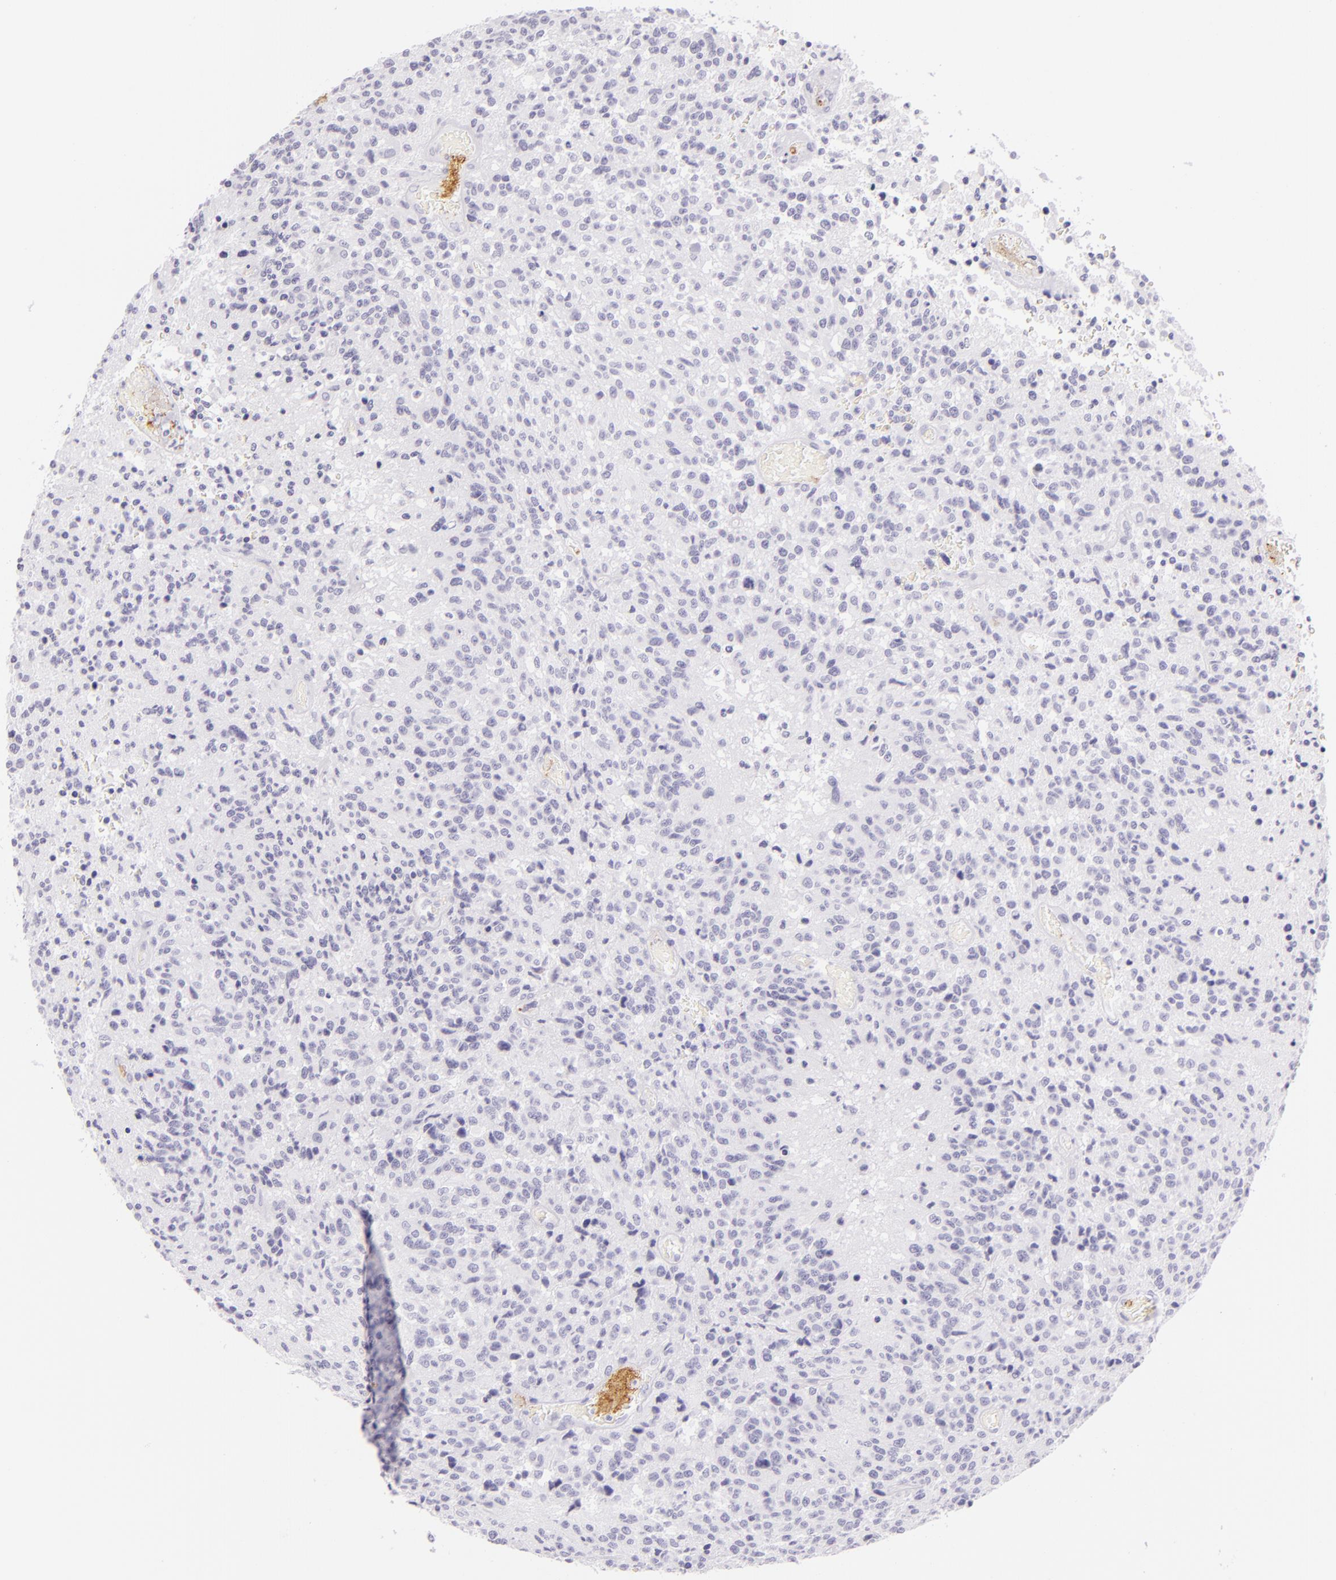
{"staining": {"intensity": "negative", "quantity": "none", "location": "none"}, "tissue": "glioma", "cell_type": "Tumor cells", "image_type": "cancer", "snomed": [{"axis": "morphology", "description": "Glioma, malignant, High grade"}, {"axis": "topography", "description": "Brain"}], "caption": "A photomicrograph of human glioma is negative for staining in tumor cells. The staining is performed using DAB brown chromogen with nuclei counter-stained in using hematoxylin.", "gene": "SELP", "patient": {"sex": "male", "age": 36}}